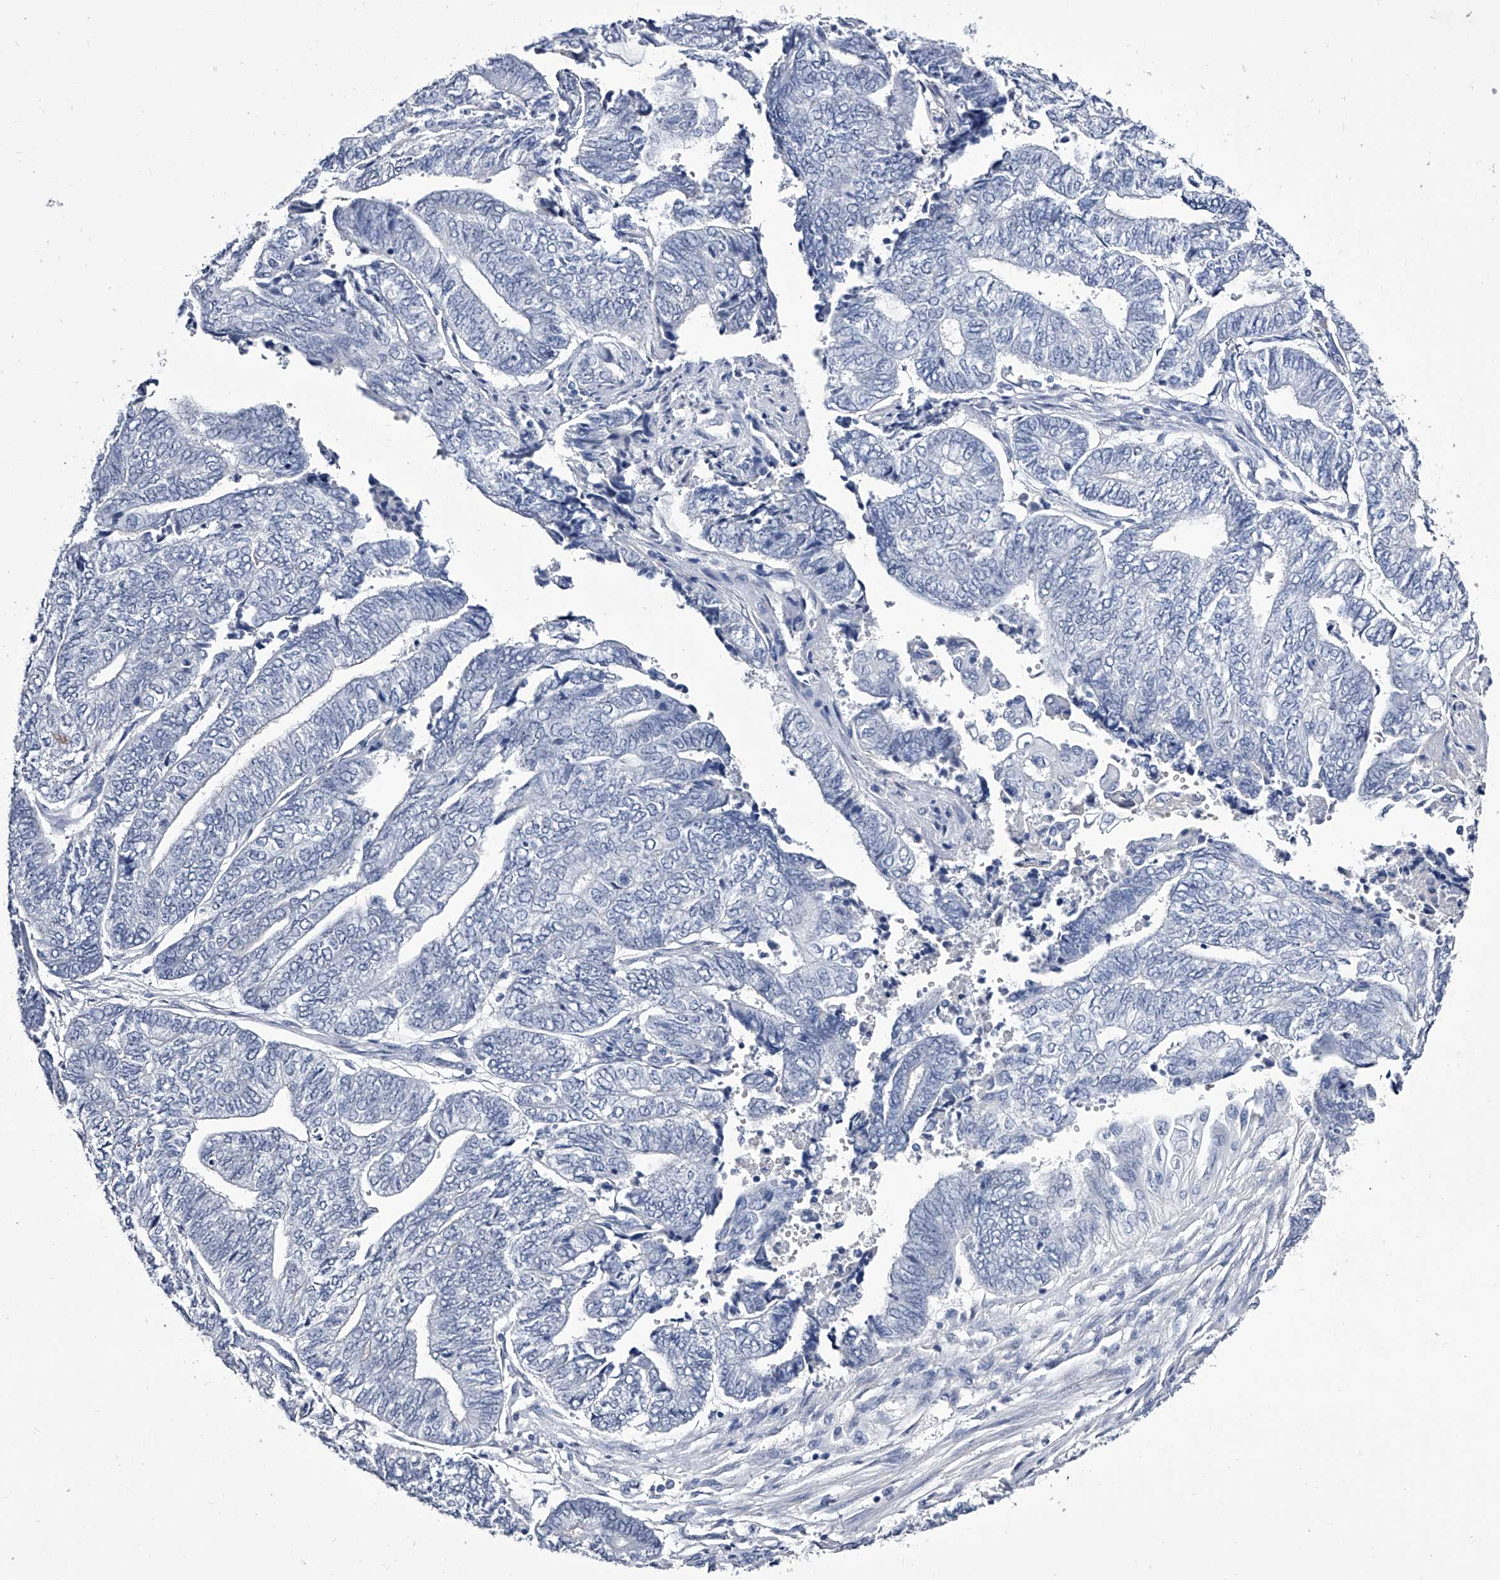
{"staining": {"intensity": "negative", "quantity": "none", "location": "none"}, "tissue": "endometrial cancer", "cell_type": "Tumor cells", "image_type": "cancer", "snomed": [{"axis": "morphology", "description": "Adenocarcinoma, NOS"}, {"axis": "topography", "description": "Uterus"}, {"axis": "topography", "description": "Endometrium"}], "caption": "DAB (3,3'-diaminobenzidine) immunohistochemical staining of human endometrial adenocarcinoma reveals no significant positivity in tumor cells.", "gene": "CRISP2", "patient": {"sex": "female", "age": 70}}